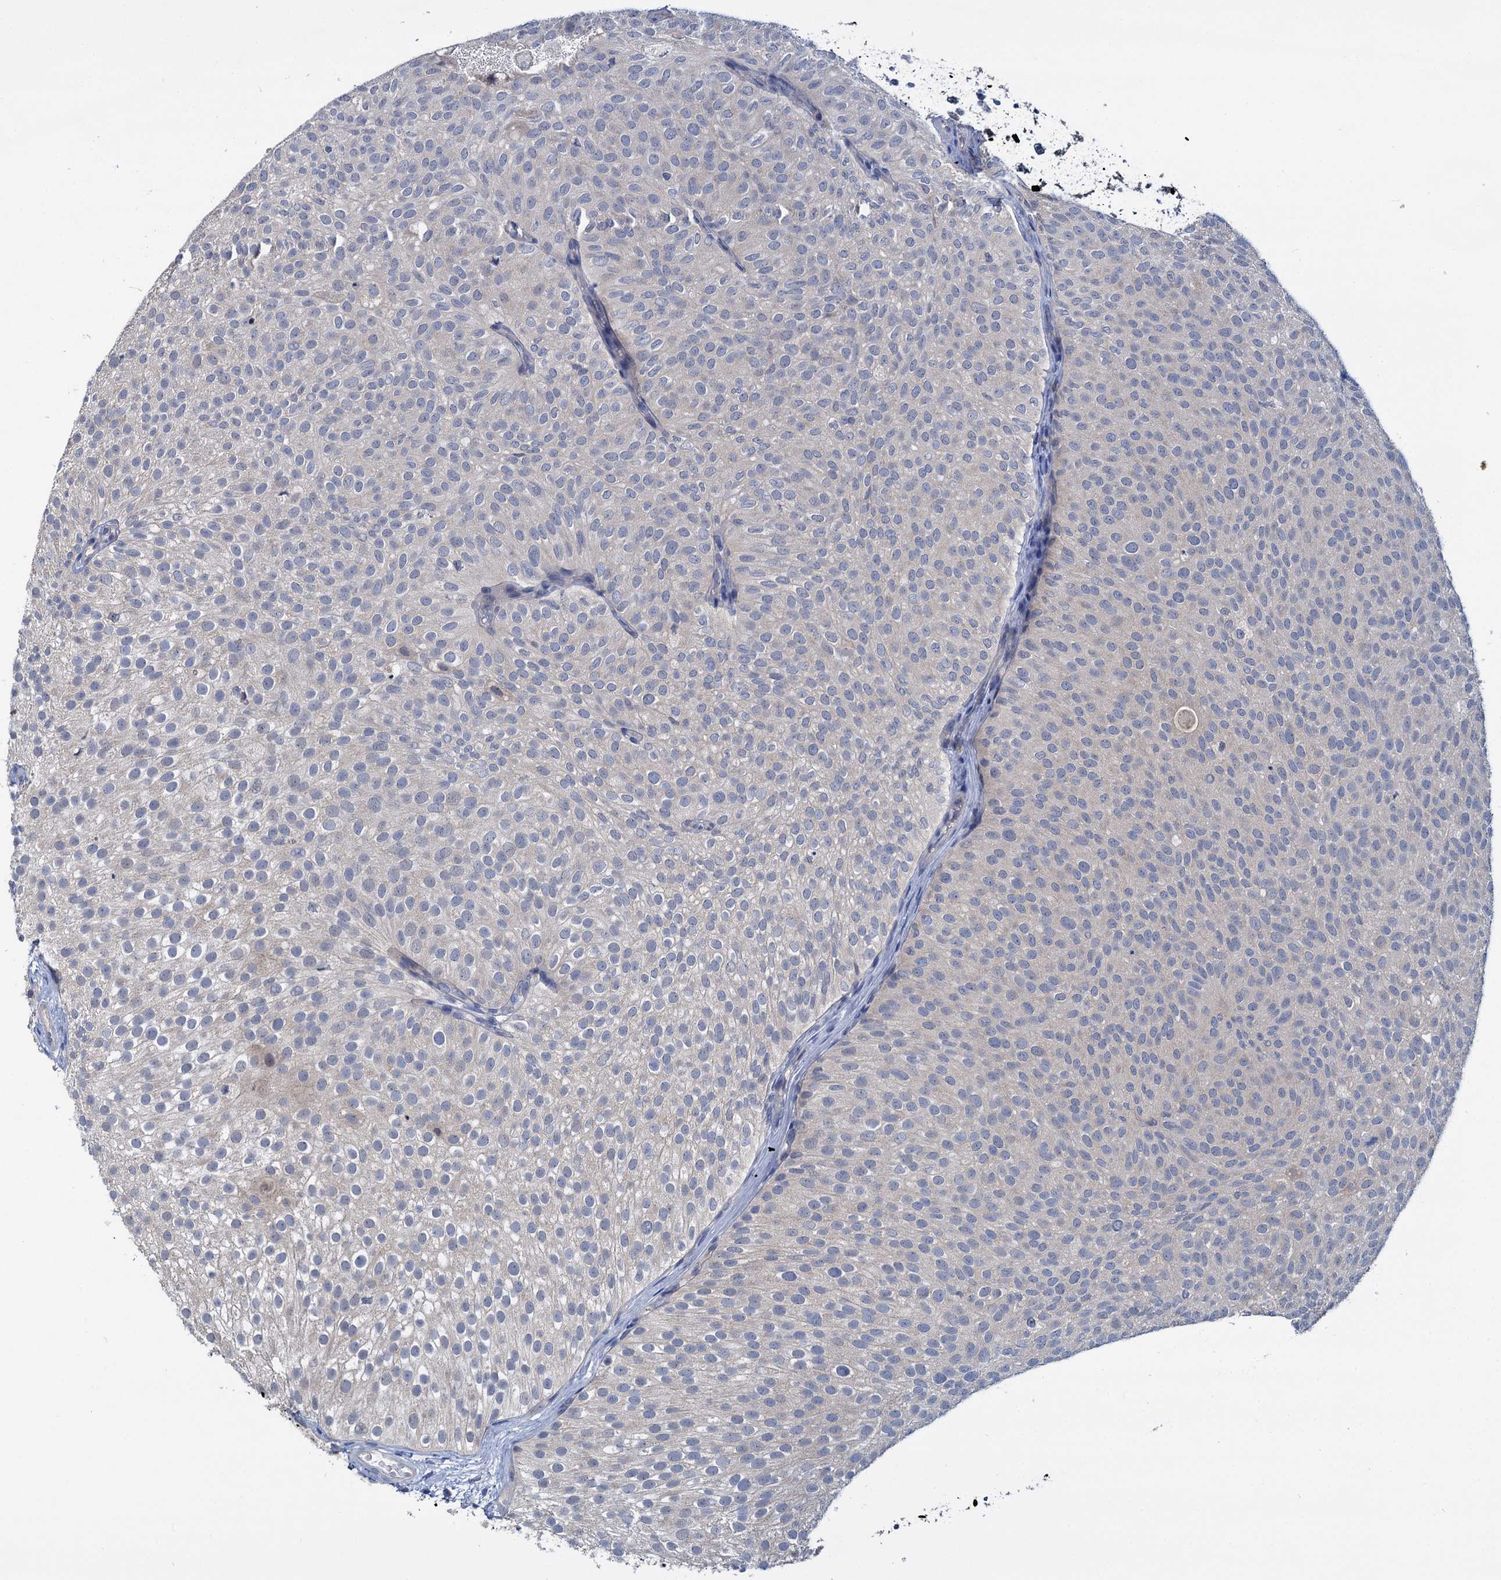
{"staining": {"intensity": "negative", "quantity": "none", "location": "none"}, "tissue": "urothelial cancer", "cell_type": "Tumor cells", "image_type": "cancer", "snomed": [{"axis": "morphology", "description": "Urothelial carcinoma, Low grade"}, {"axis": "topography", "description": "Urinary bladder"}], "caption": "There is no significant positivity in tumor cells of urothelial carcinoma (low-grade).", "gene": "ANKRD42", "patient": {"sex": "male", "age": 78}}